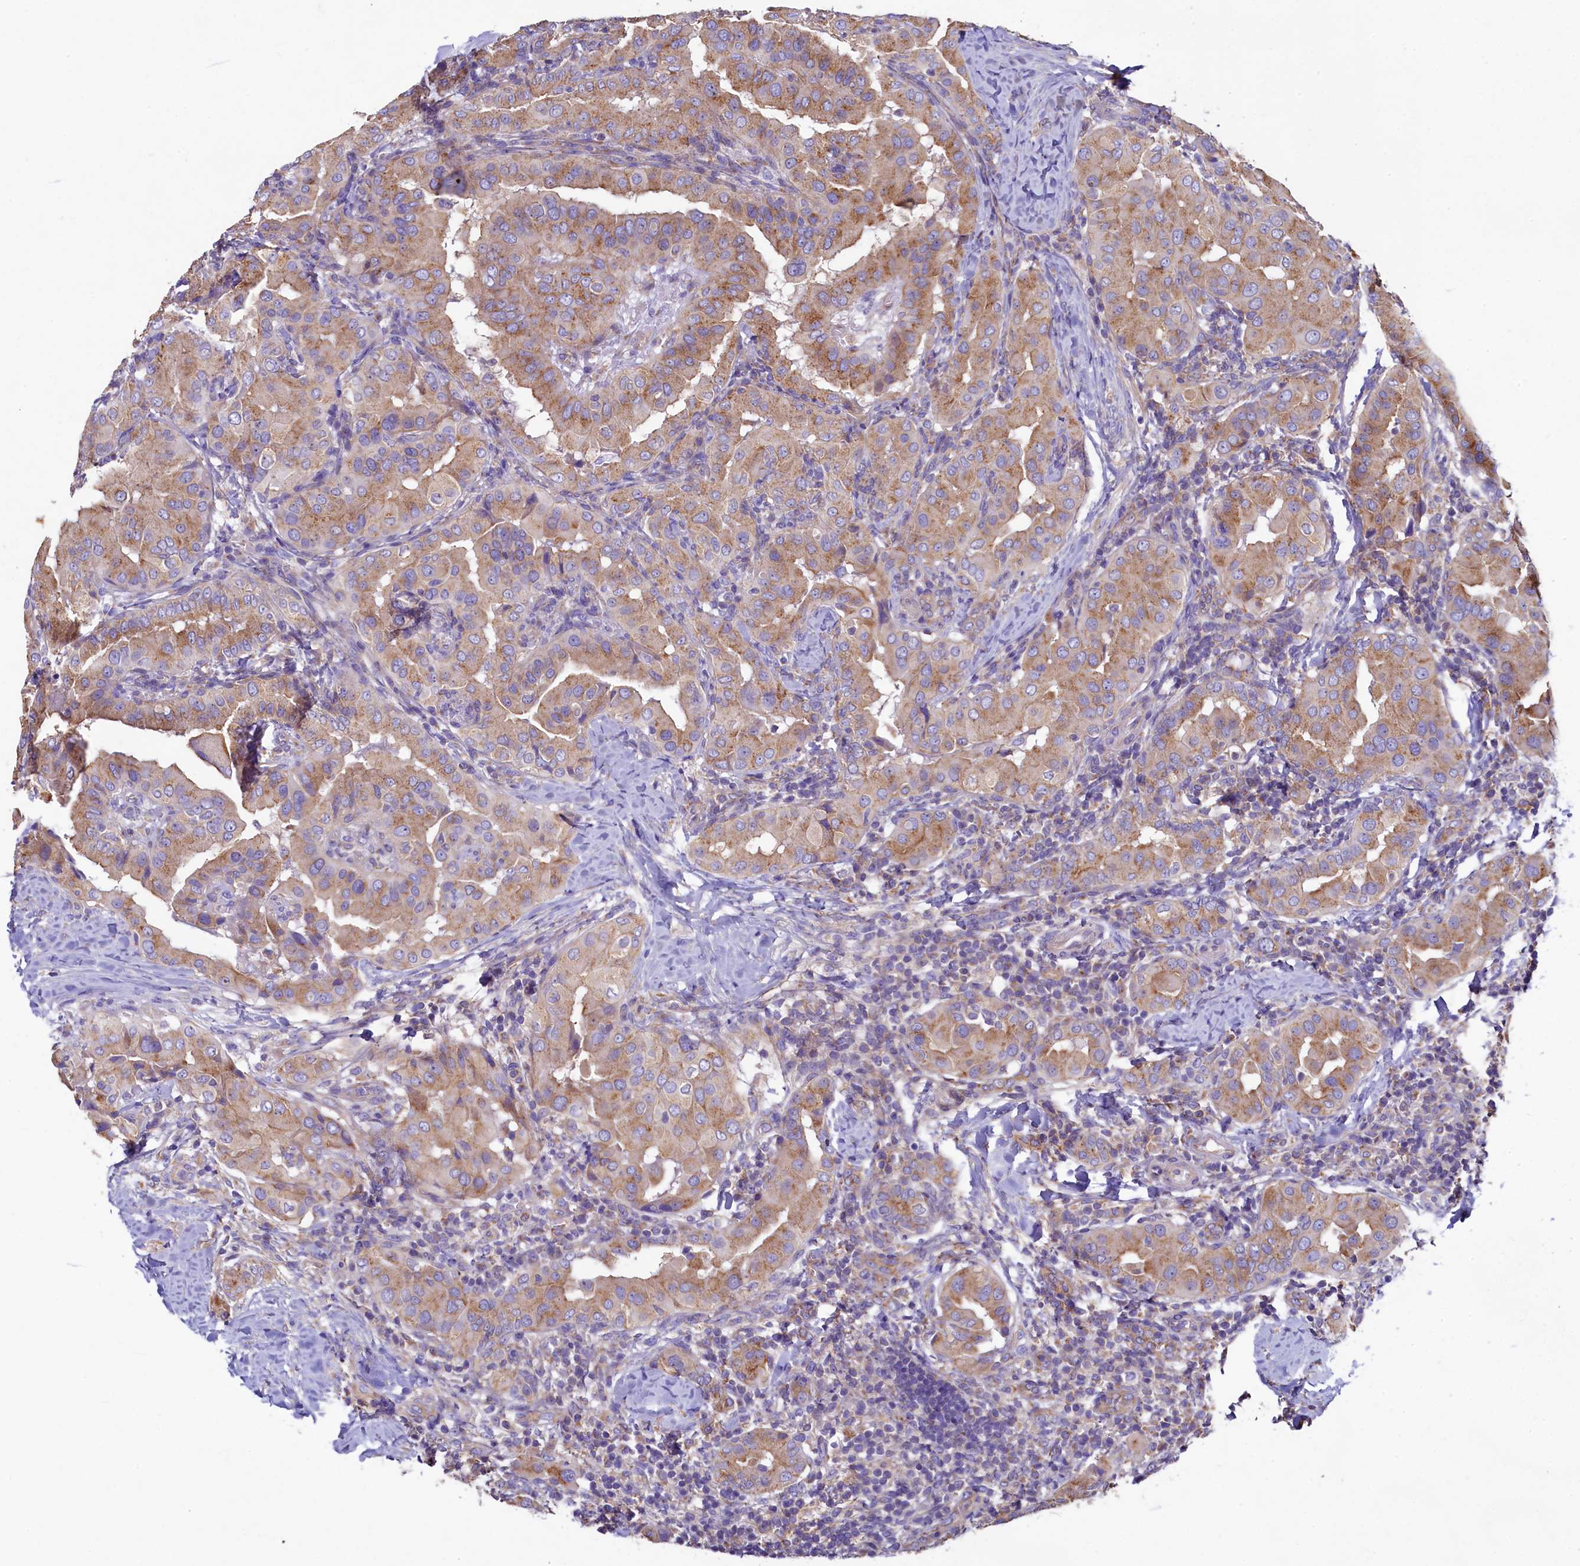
{"staining": {"intensity": "moderate", "quantity": ">75%", "location": "cytoplasmic/membranous"}, "tissue": "thyroid cancer", "cell_type": "Tumor cells", "image_type": "cancer", "snomed": [{"axis": "morphology", "description": "Papillary adenocarcinoma, NOS"}, {"axis": "topography", "description": "Thyroid gland"}], "caption": "IHC photomicrograph of human thyroid papillary adenocarcinoma stained for a protein (brown), which exhibits medium levels of moderate cytoplasmic/membranous expression in about >75% of tumor cells.", "gene": "GPR21", "patient": {"sex": "male", "age": 33}}